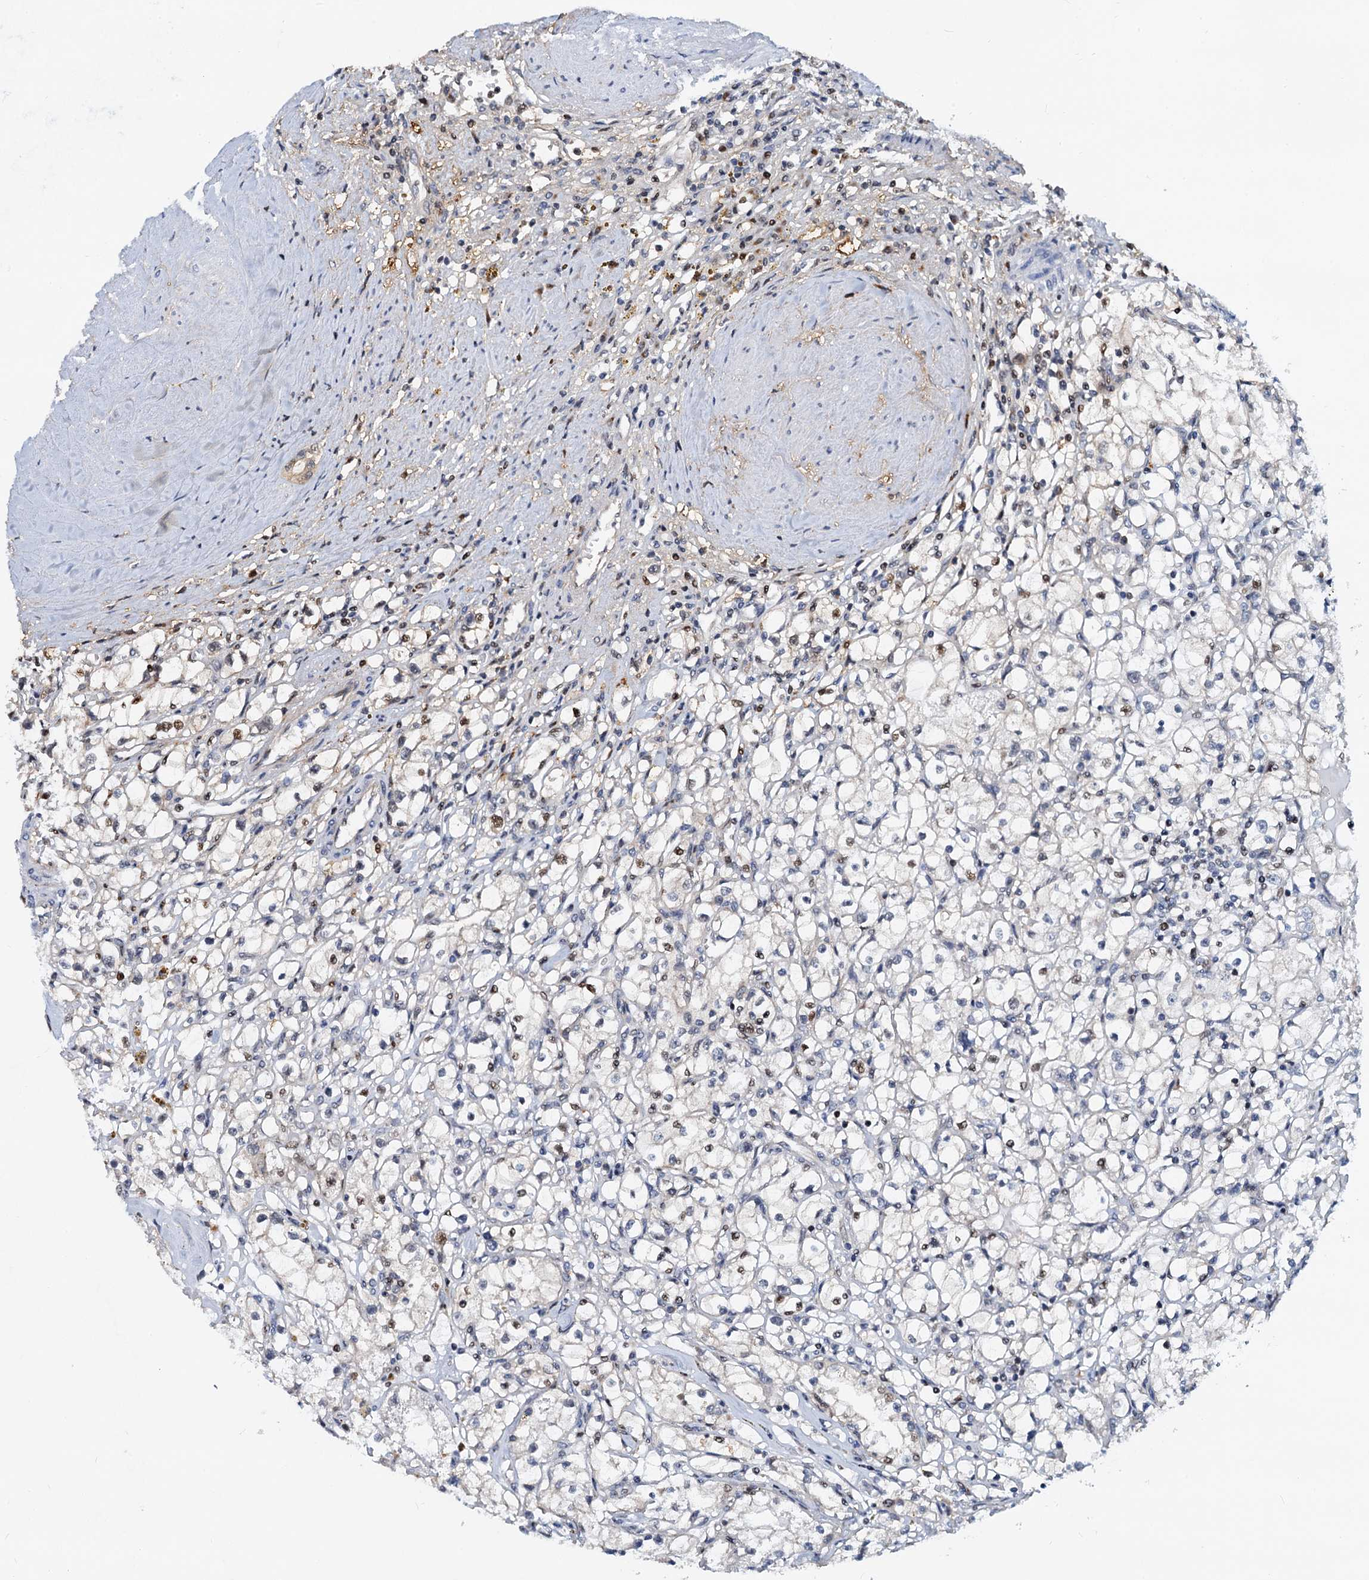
{"staining": {"intensity": "moderate", "quantity": "<25%", "location": "nuclear"}, "tissue": "renal cancer", "cell_type": "Tumor cells", "image_type": "cancer", "snomed": [{"axis": "morphology", "description": "Adenocarcinoma, NOS"}, {"axis": "topography", "description": "Kidney"}], "caption": "DAB (3,3'-diaminobenzidine) immunohistochemical staining of adenocarcinoma (renal) exhibits moderate nuclear protein positivity in about <25% of tumor cells.", "gene": "PTGES3", "patient": {"sex": "male", "age": 56}}